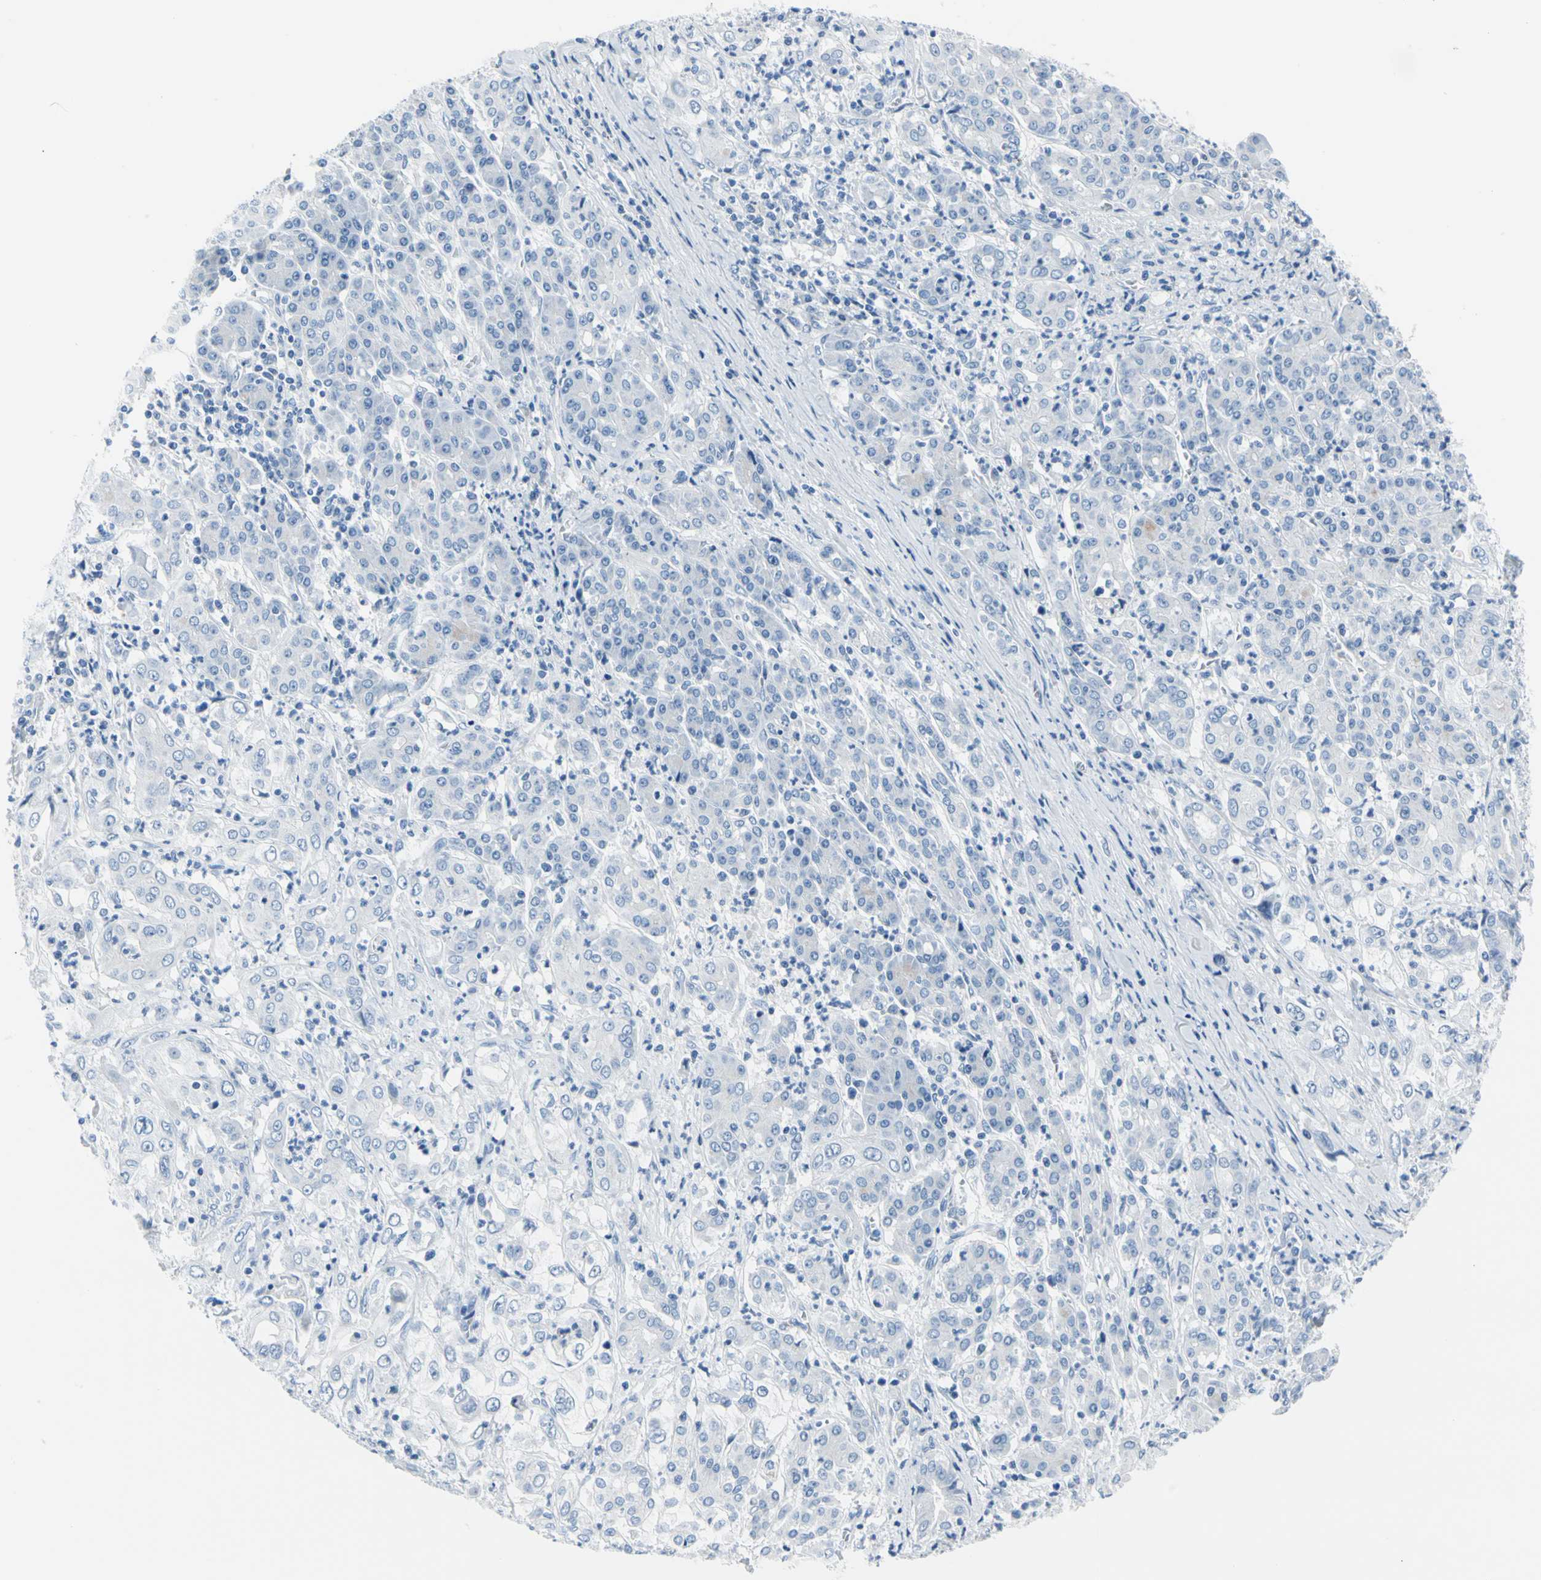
{"staining": {"intensity": "negative", "quantity": "none", "location": "none"}, "tissue": "pancreatic cancer", "cell_type": "Tumor cells", "image_type": "cancer", "snomed": [{"axis": "morphology", "description": "Adenocarcinoma, NOS"}, {"axis": "topography", "description": "Pancreas"}], "caption": "Tumor cells are negative for brown protein staining in pancreatic cancer (adenocarcinoma).", "gene": "TPO", "patient": {"sex": "male", "age": 70}}